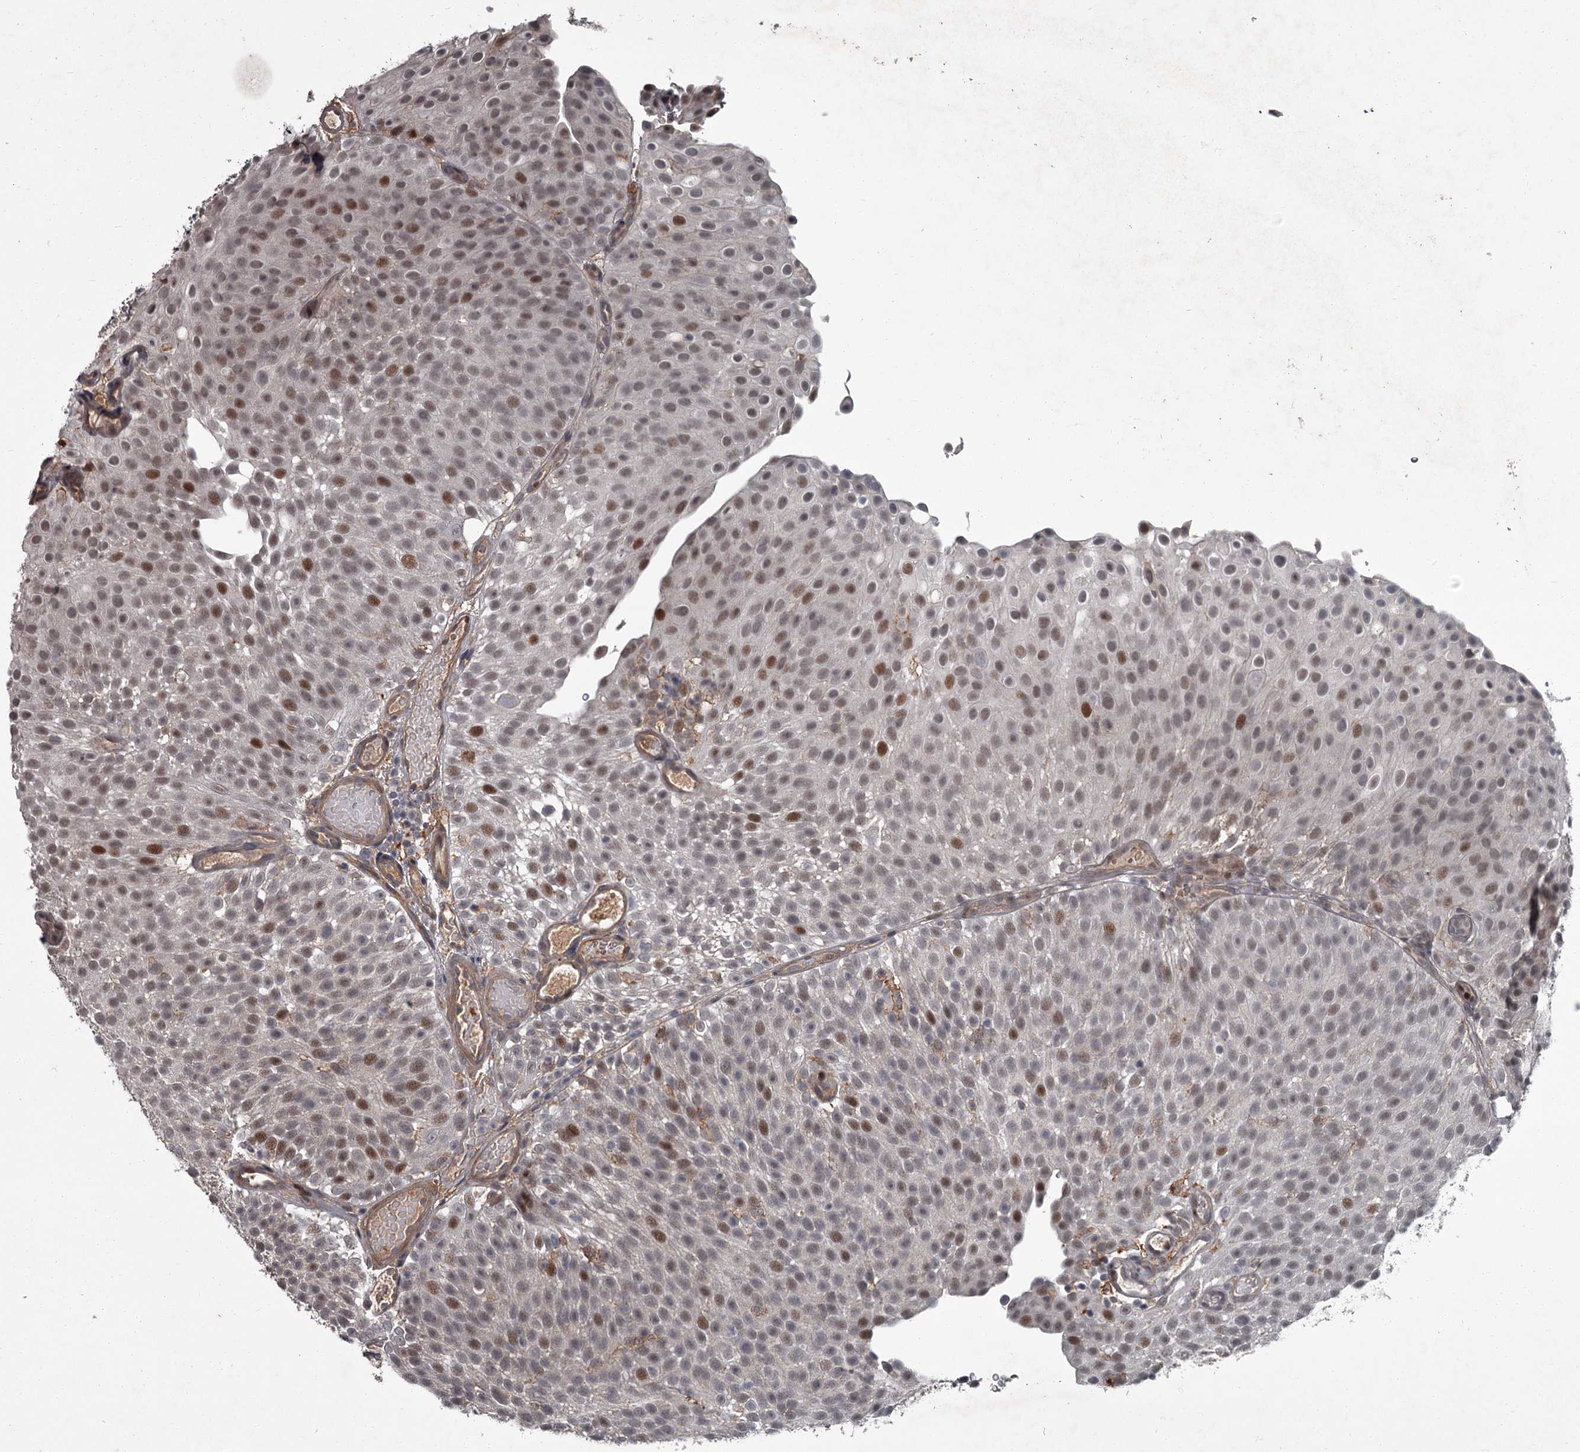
{"staining": {"intensity": "moderate", "quantity": "25%-75%", "location": "nuclear"}, "tissue": "urothelial cancer", "cell_type": "Tumor cells", "image_type": "cancer", "snomed": [{"axis": "morphology", "description": "Urothelial carcinoma, Low grade"}, {"axis": "topography", "description": "Urinary bladder"}], "caption": "Urothelial cancer was stained to show a protein in brown. There is medium levels of moderate nuclear expression in about 25%-75% of tumor cells.", "gene": "FLVCR2", "patient": {"sex": "male", "age": 78}}